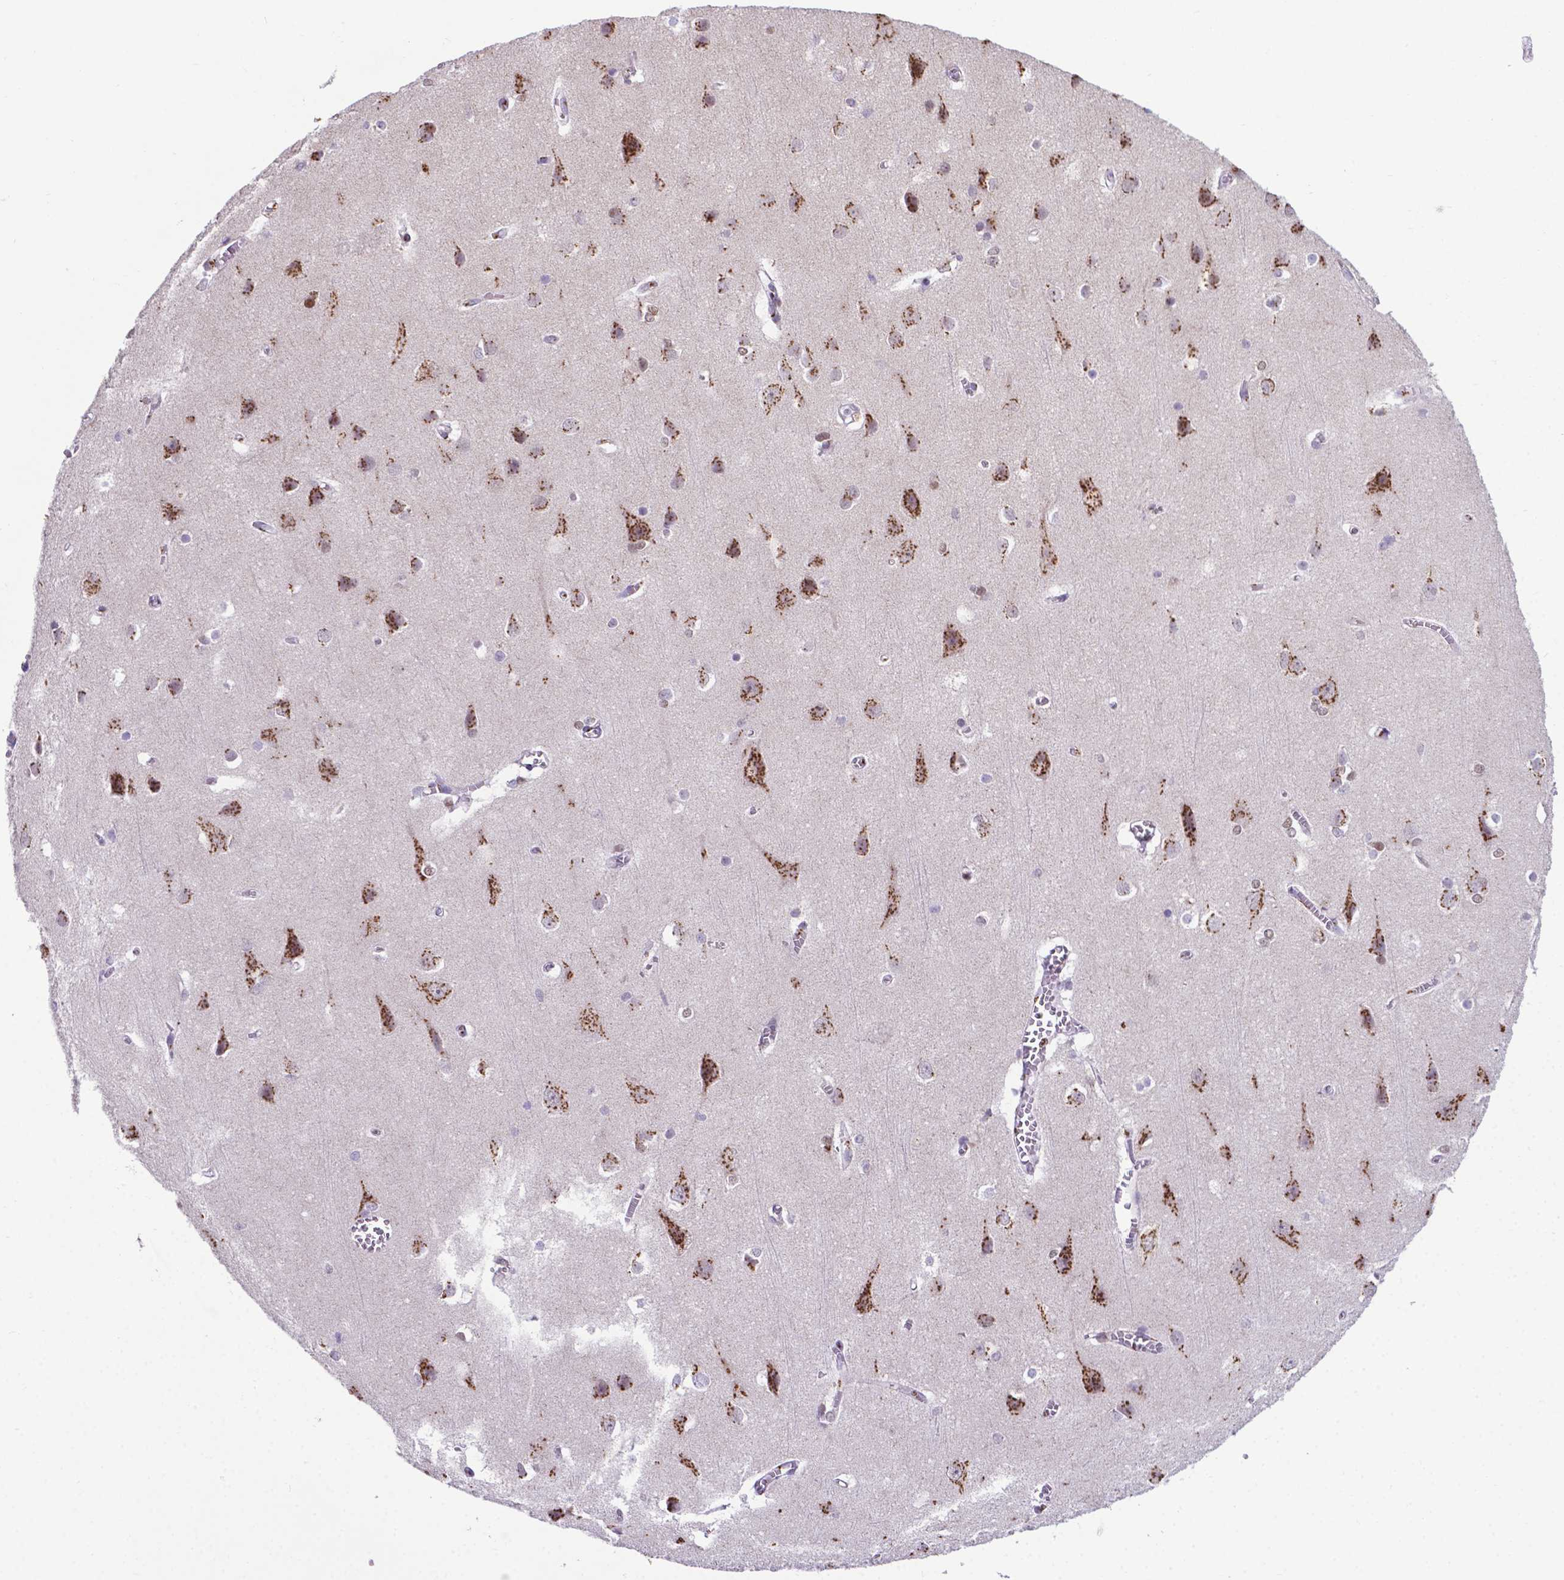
{"staining": {"intensity": "negative", "quantity": "none", "location": "none"}, "tissue": "cerebral cortex", "cell_type": "Endothelial cells", "image_type": "normal", "snomed": [{"axis": "morphology", "description": "Normal tissue, NOS"}, {"axis": "topography", "description": "Cerebral cortex"}], "caption": "The histopathology image shows no staining of endothelial cells in benign cerebral cortex.", "gene": "MRPL10", "patient": {"sex": "male", "age": 37}}